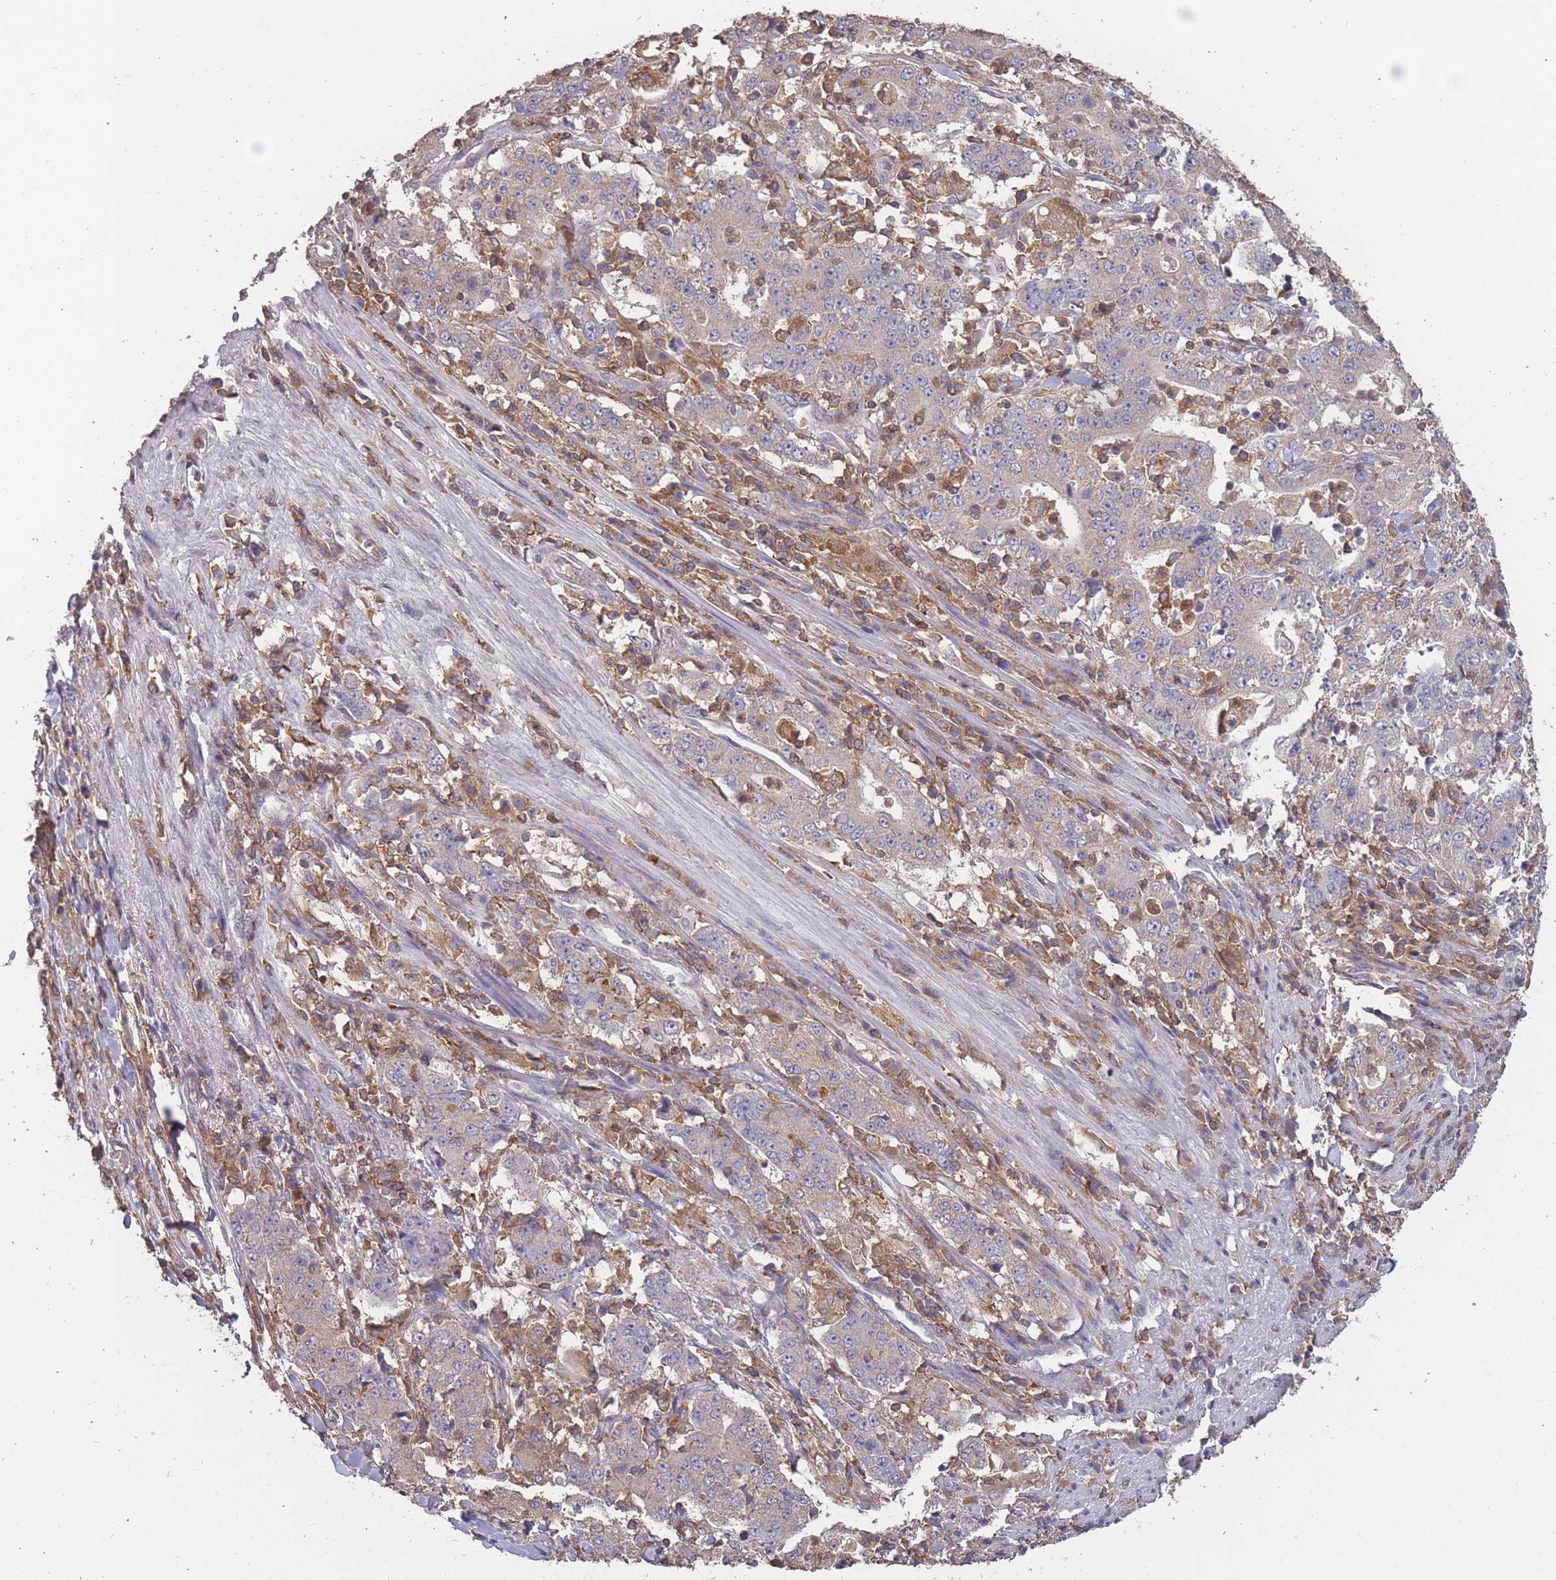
{"staining": {"intensity": "weak", "quantity": "<25%", "location": "cytoplasmic/membranous"}, "tissue": "stomach cancer", "cell_type": "Tumor cells", "image_type": "cancer", "snomed": [{"axis": "morphology", "description": "Normal tissue, NOS"}, {"axis": "morphology", "description": "Adenocarcinoma, NOS"}, {"axis": "topography", "description": "Stomach, upper"}, {"axis": "topography", "description": "Stomach"}], "caption": "DAB immunohistochemical staining of human stomach adenocarcinoma reveals no significant expression in tumor cells.", "gene": "GMIP", "patient": {"sex": "male", "age": 59}}